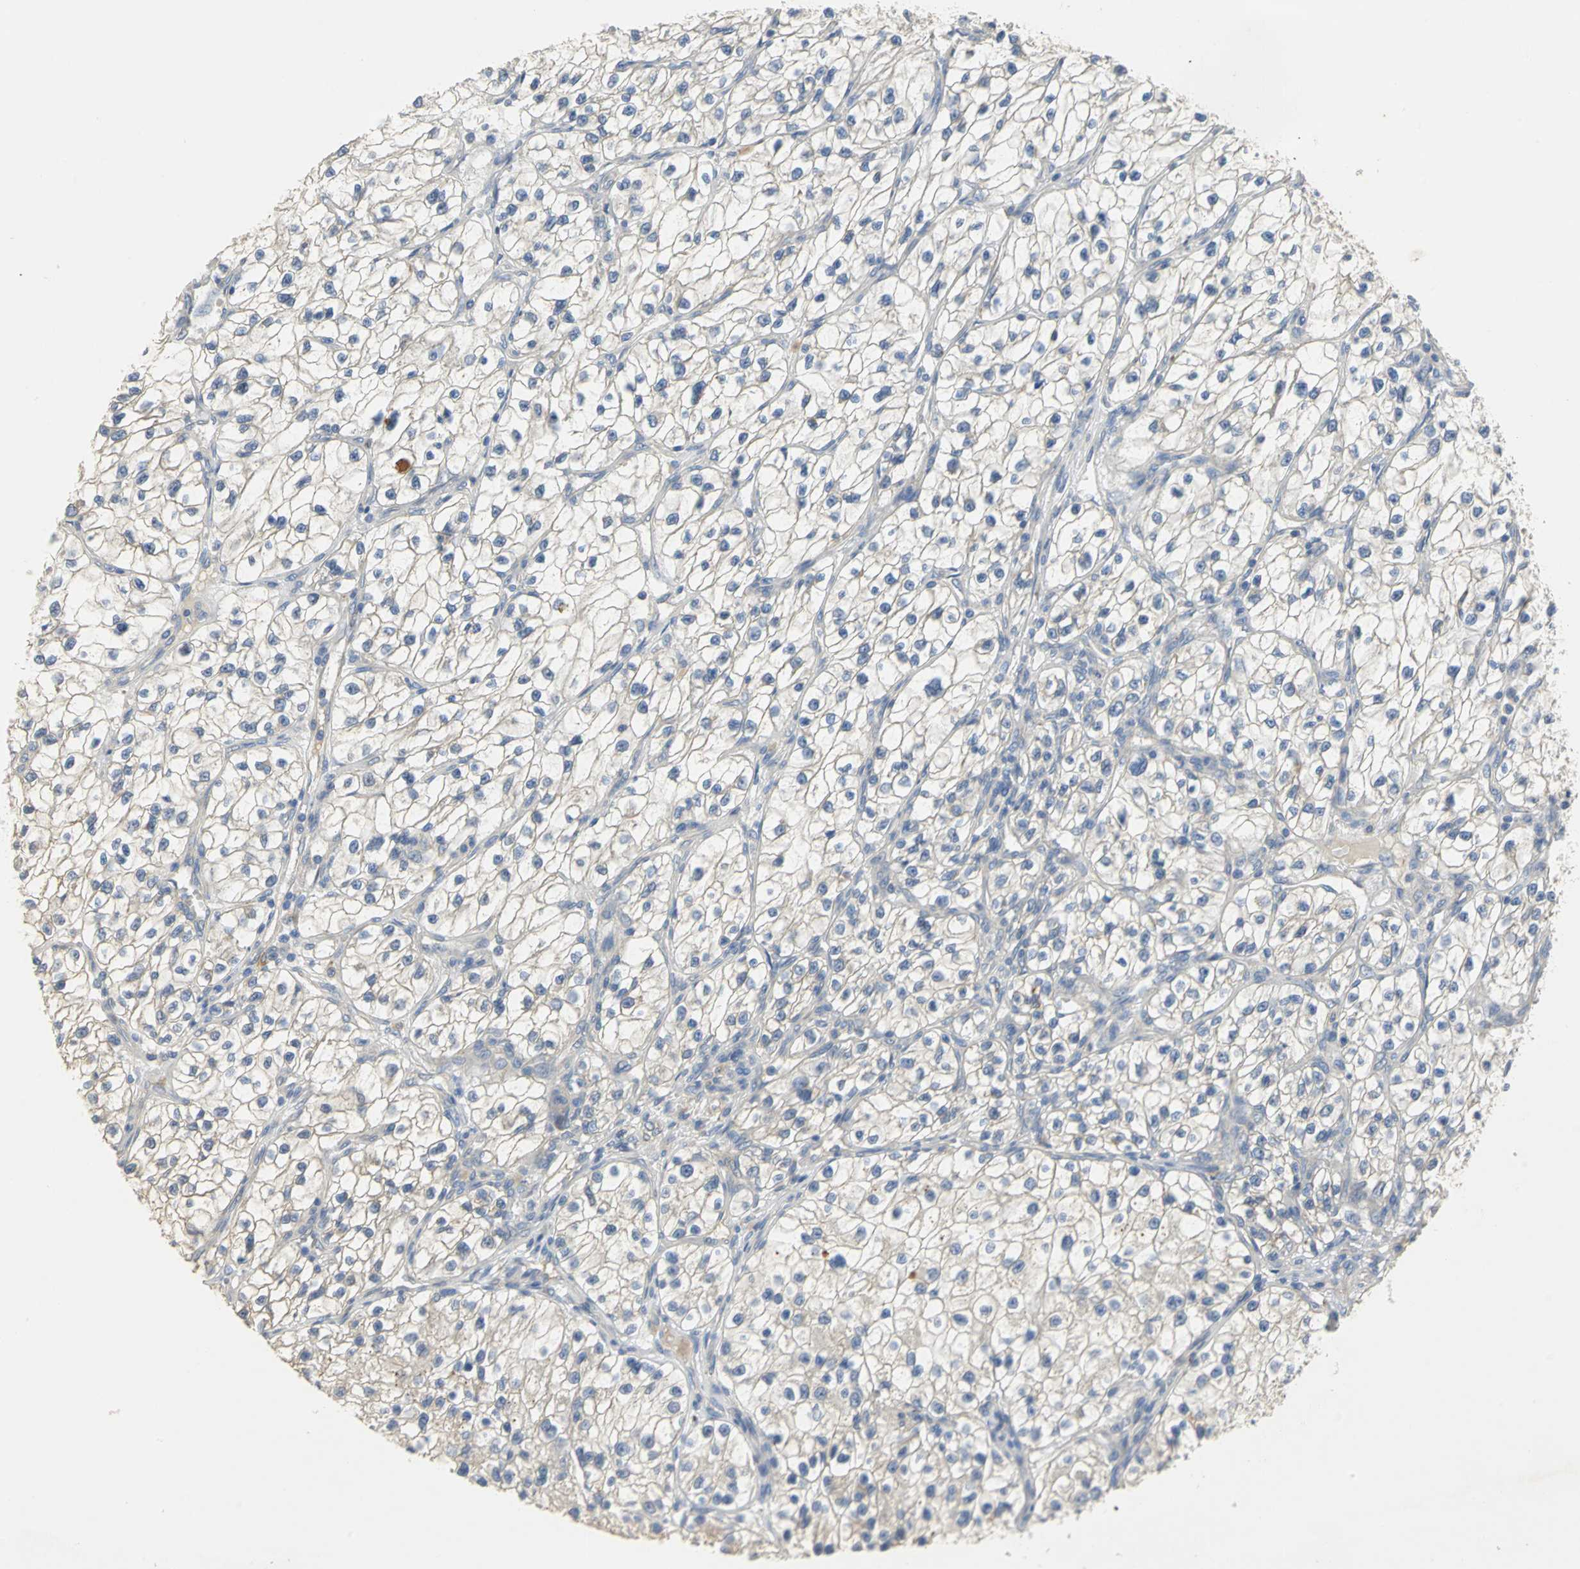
{"staining": {"intensity": "negative", "quantity": "none", "location": "none"}, "tissue": "renal cancer", "cell_type": "Tumor cells", "image_type": "cancer", "snomed": [{"axis": "morphology", "description": "Adenocarcinoma, NOS"}, {"axis": "topography", "description": "Kidney"}], "caption": "Renal cancer stained for a protein using immunohistochemistry (IHC) shows no staining tumor cells.", "gene": "IL17RB", "patient": {"sex": "female", "age": 57}}